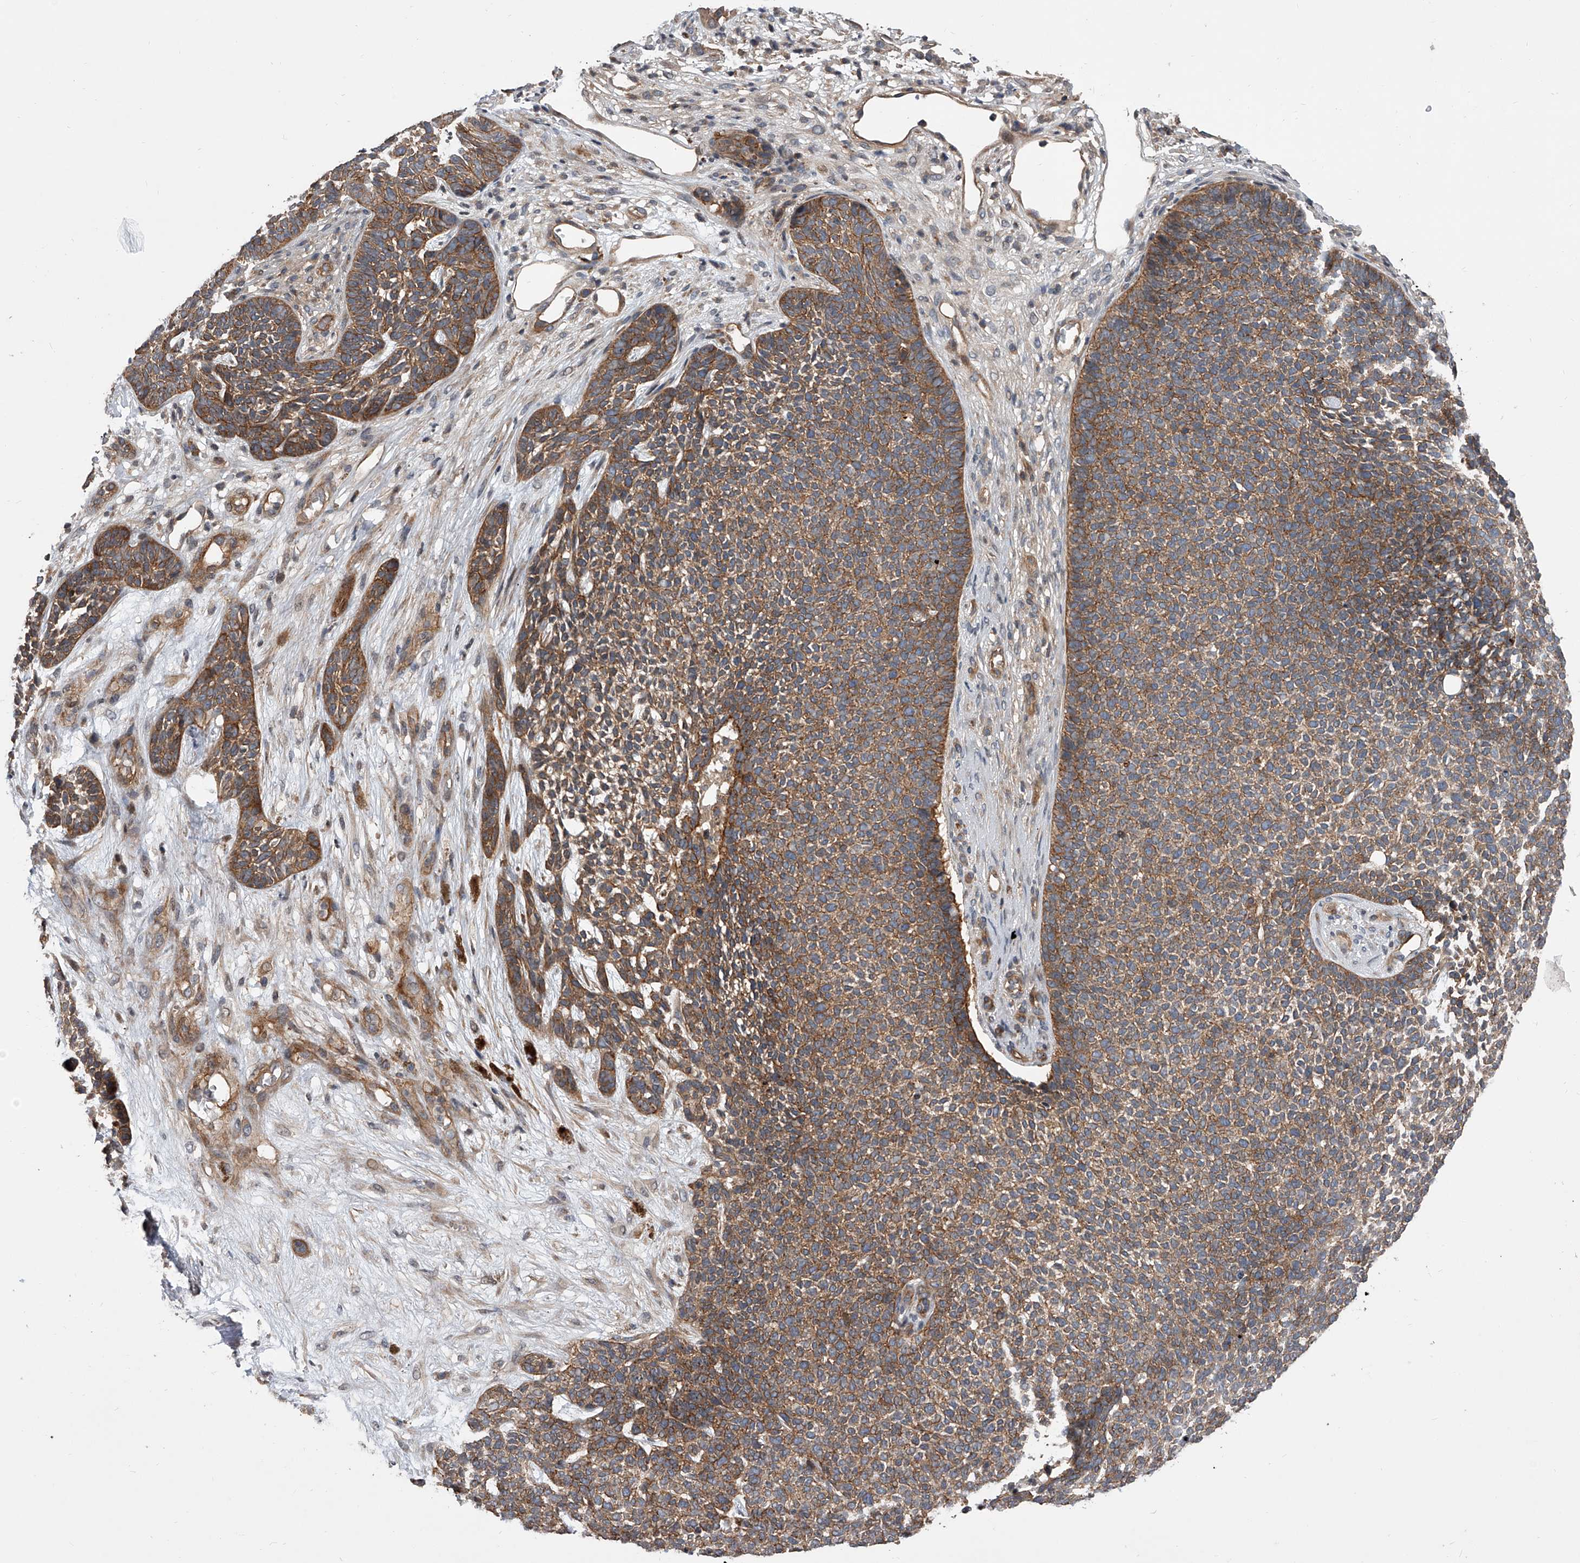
{"staining": {"intensity": "moderate", "quantity": ">75%", "location": "cytoplasmic/membranous"}, "tissue": "skin cancer", "cell_type": "Tumor cells", "image_type": "cancer", "snomed": [{"axis": "morphology", "description": "Basal cell carcinoma"}, {"axis": "topography", "description": "Skin"}], "caption": "Immunohistochemistry (IHC) (DAB) staining of skin cancer (basal cell carcinoma) displays moderate cytoplasmic/membranous protein positivity in approximately >75% of tumor cells.", "gene": "USP47", "patient": {"sex": "female", "age": 84}}